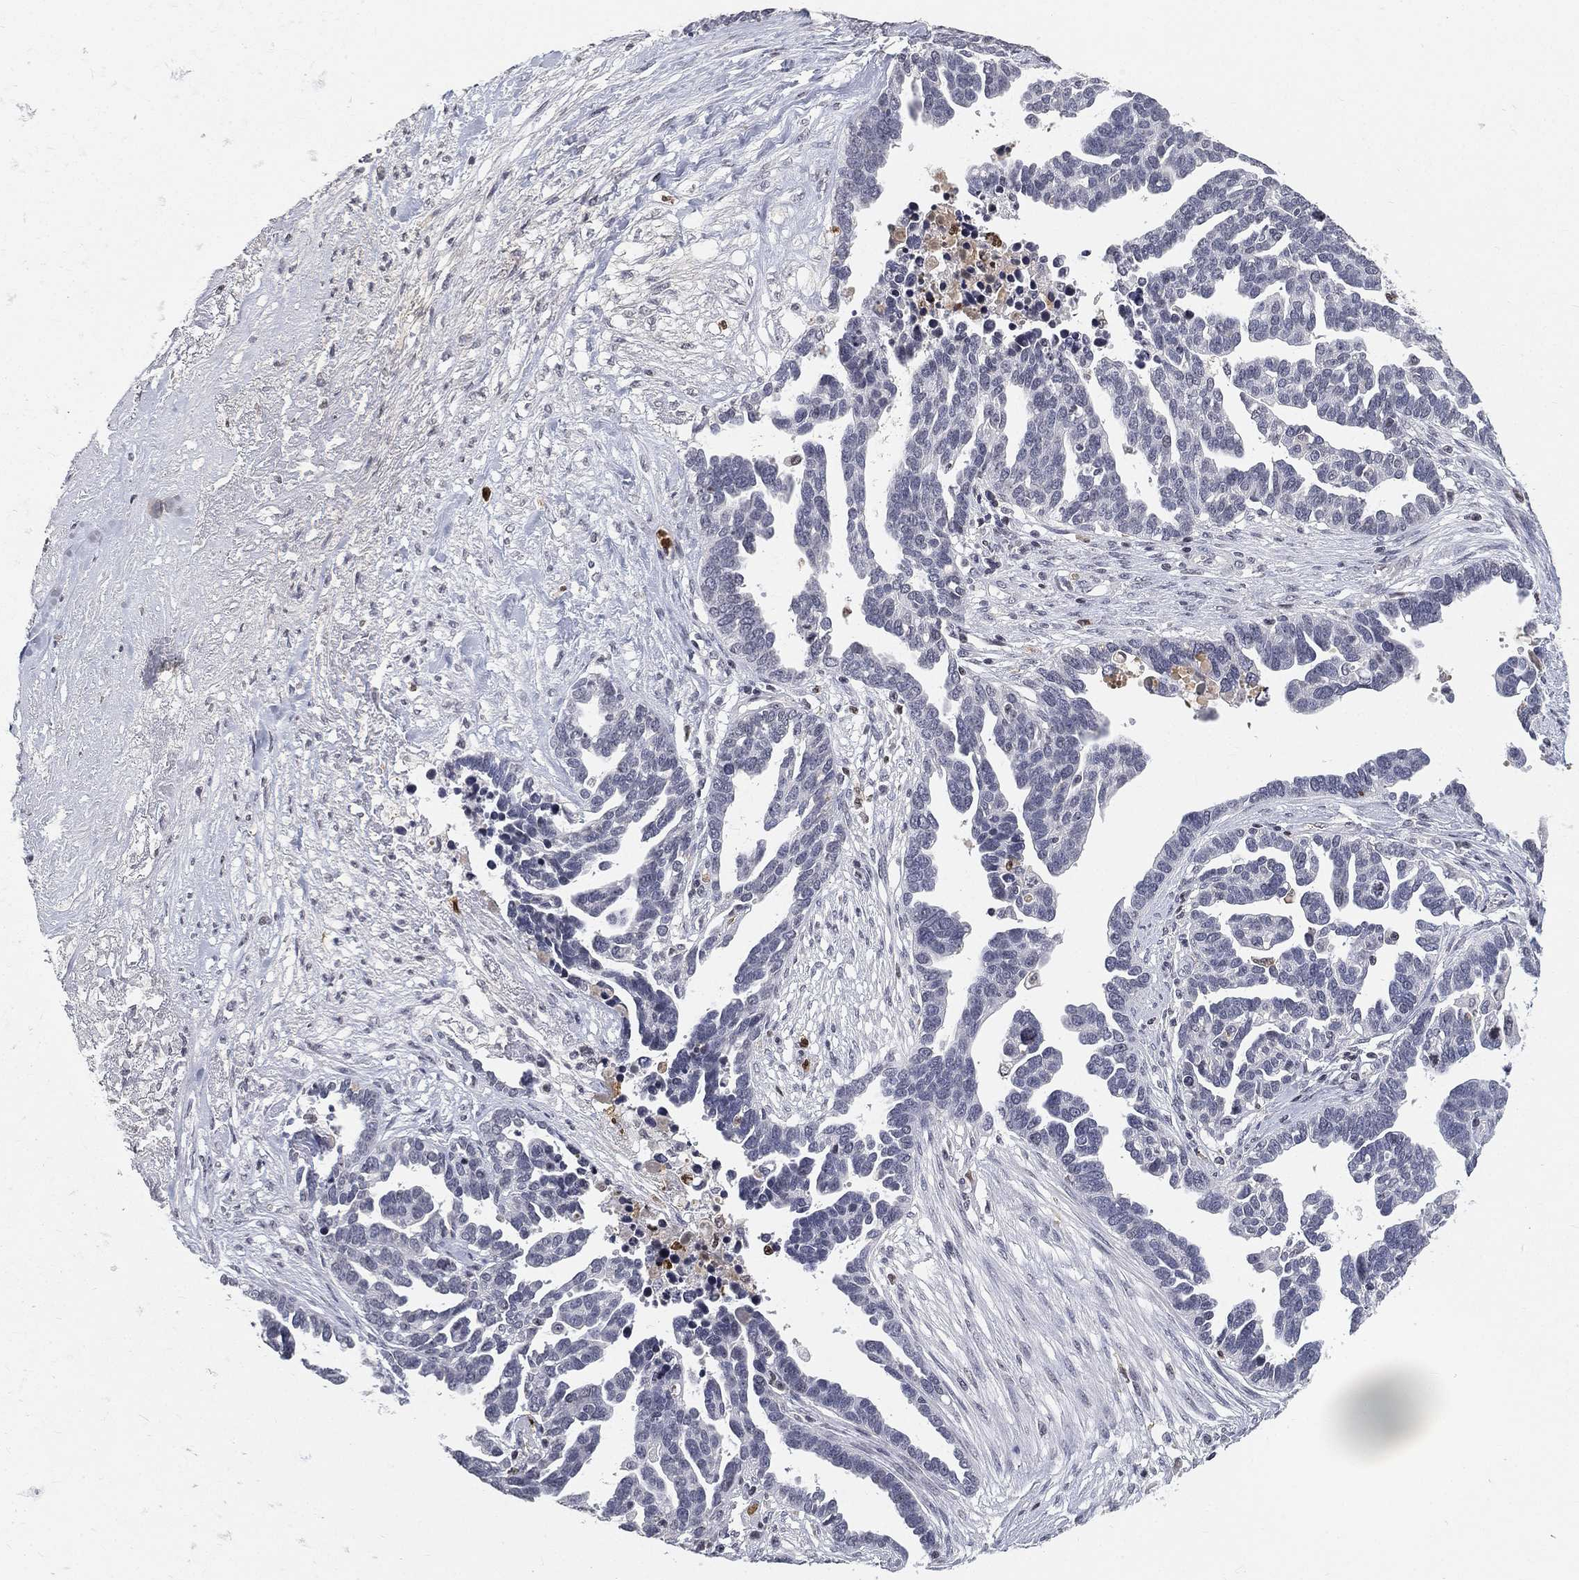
{"staining": {"intensity": "negative", "quantity": "none", "location": "none"}, "tissue": "ovarian cancer", "cell_type": "Tumor cells", "image_type": "cancer", "snomed": [{"axis": "morphology", "description": "Cystadenocarcinoma, serous, NOS"}, {"axis": "topography", "description": "Ovary"}], "caption": "Histopathology image shows no significant protein expression in tumor cells of ovarian serous cystadenocarcinoma.", "gene": "ARG1", "patient": {"sex": "female", "age": 54}}